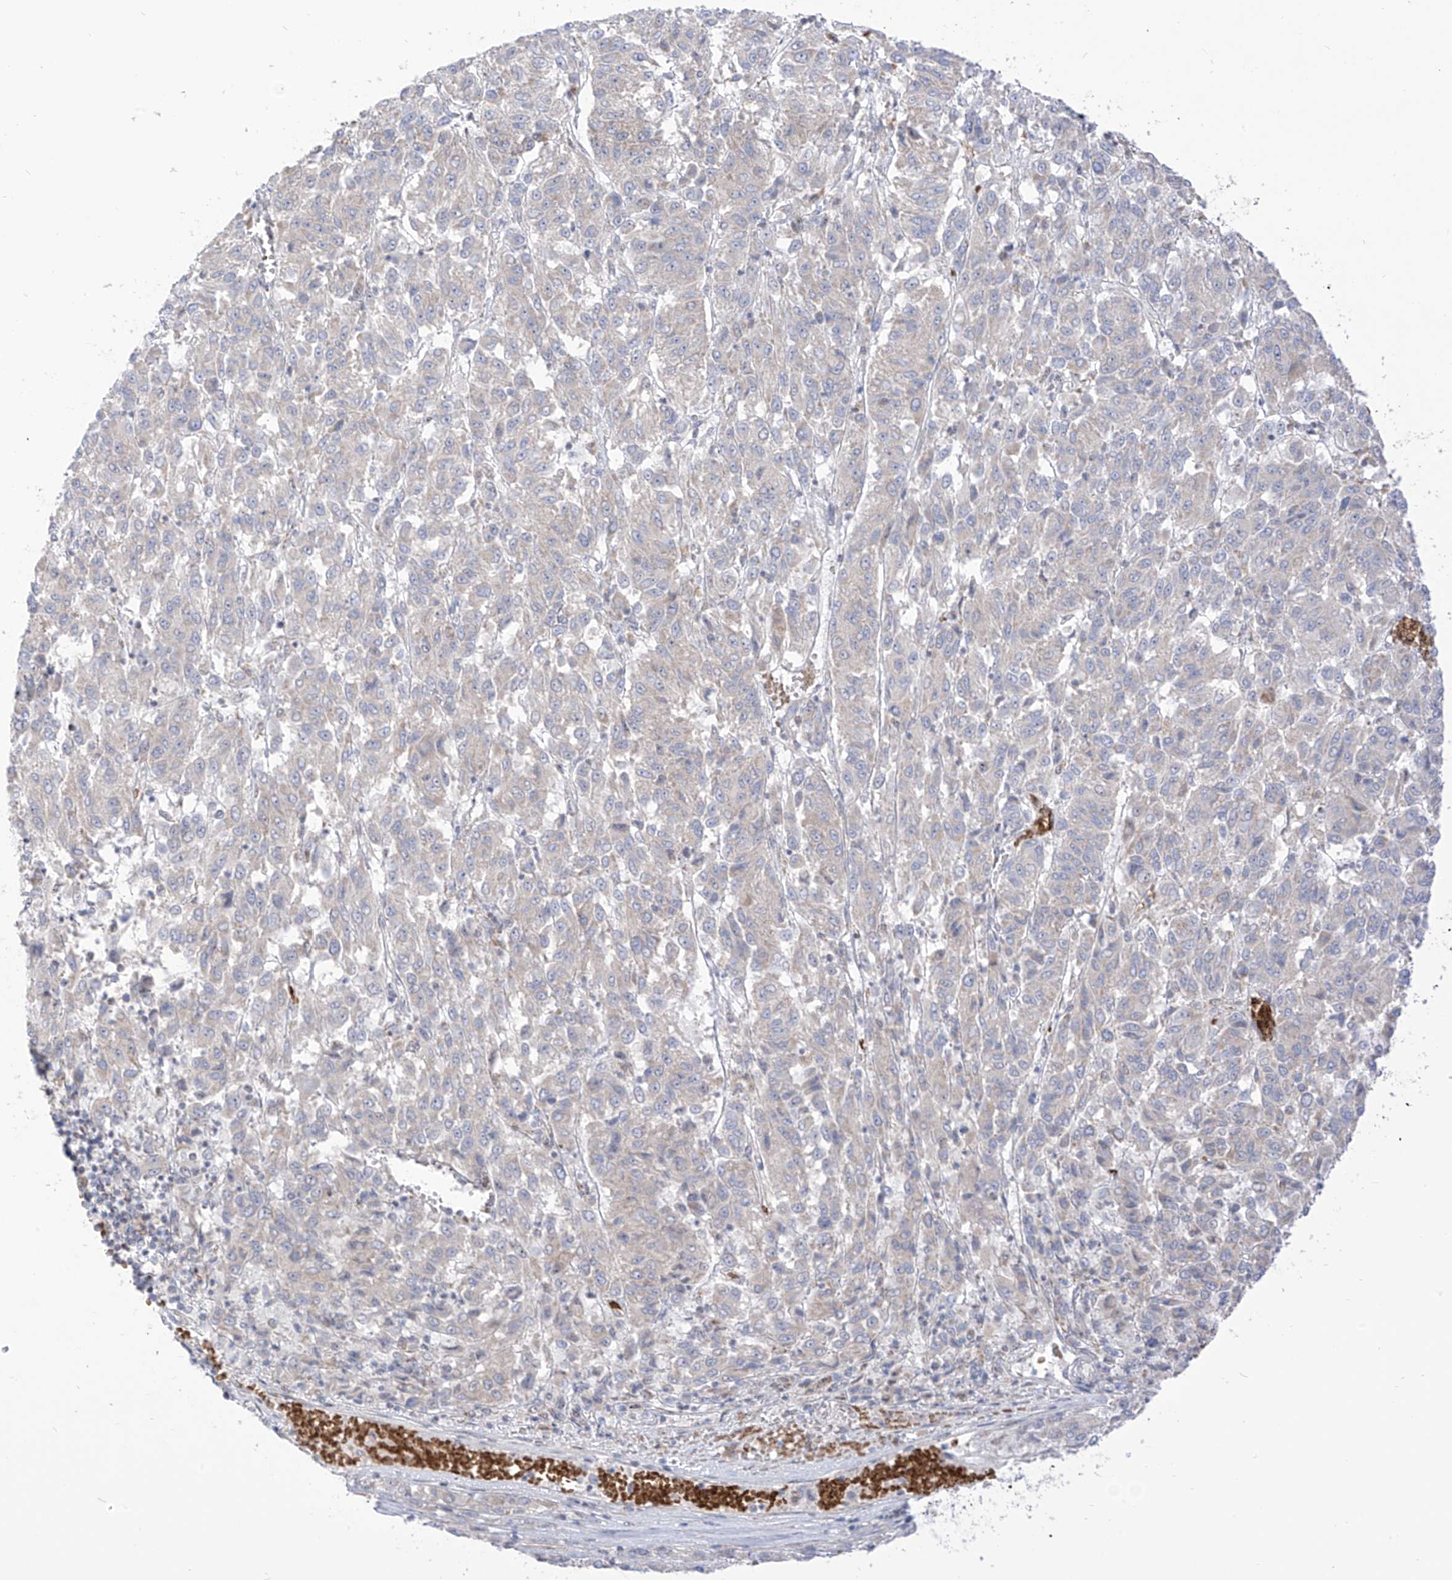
{"staining": {"intensity": "negative", "quantity": "none", "location": "none"}, "tissue": "melanoma", "cell_type": "Tumor cells", "image_type": "cancer", "snomed": [{"axis": "morphology", "description": "Malignant melanoma, Metastatic site"}, {"axis": "topography", "description": "Lung"}], "caption": "IHC of melanoma exhibits no expression in tumor cells.", "gene": "ARHGEF40", "patient": {"sex": "male", "age": 64}}